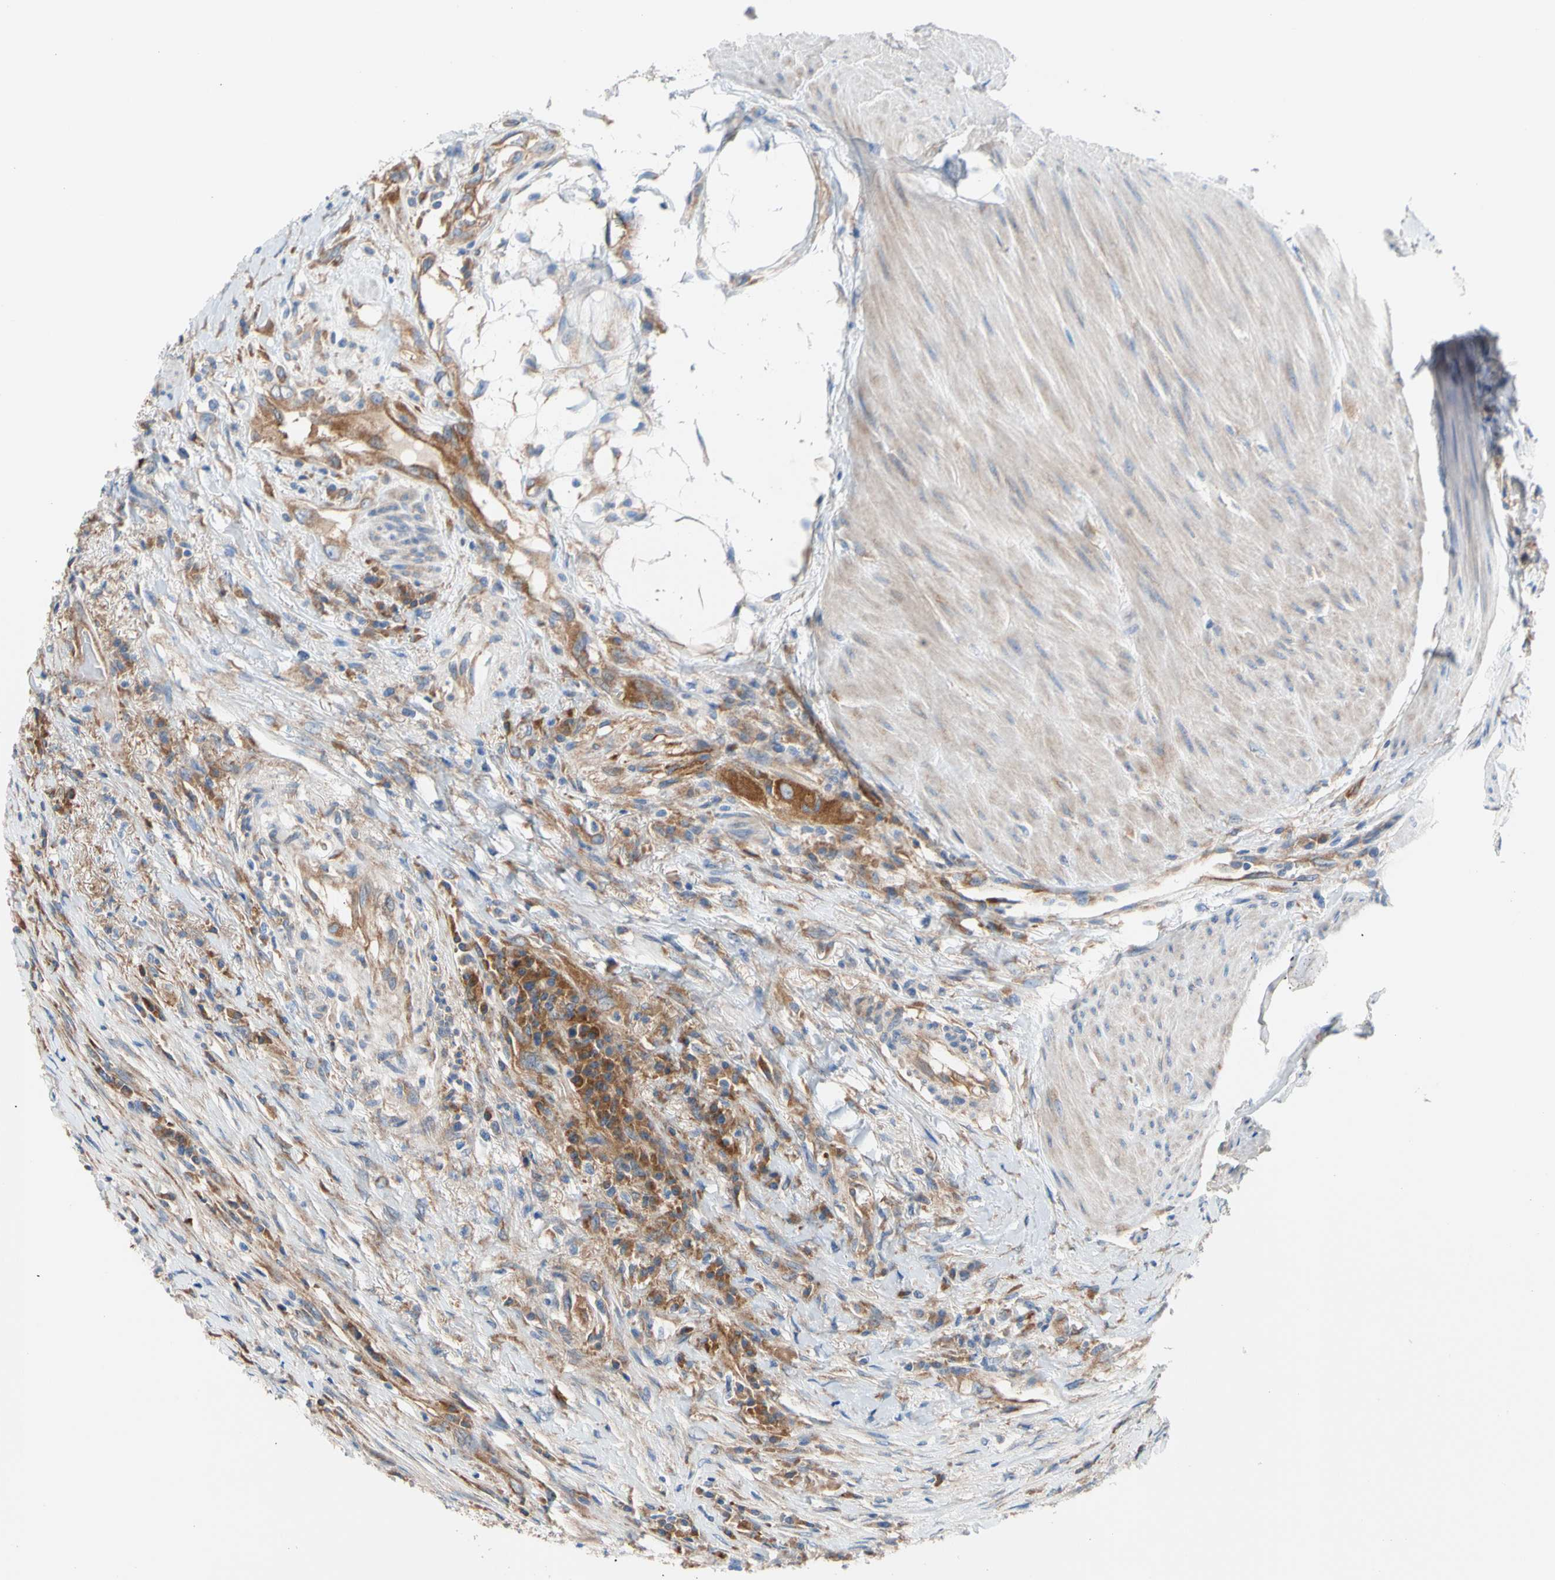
{"staining": {"intensity": "strong", "quantity": ">75%", "location": "cytoplasmic/membranous"}, "tissue": "colorectal cancer", "cell_type": "Tumor cells", "image_type": "cancer", "snomed": [{"axis": "morphology", "description": "Adenocarcinoma, NOS"}, {"axis": "topography", "description": "Rectum"}], "caption": "This image reveals IHC staining of adenocarcinoma (colorectal), with high strong cytoplasmic/membranous expression in about >75% of tumor cells.", "gene": "GPHN", "patient": {"sex": "male", "age": 63}}